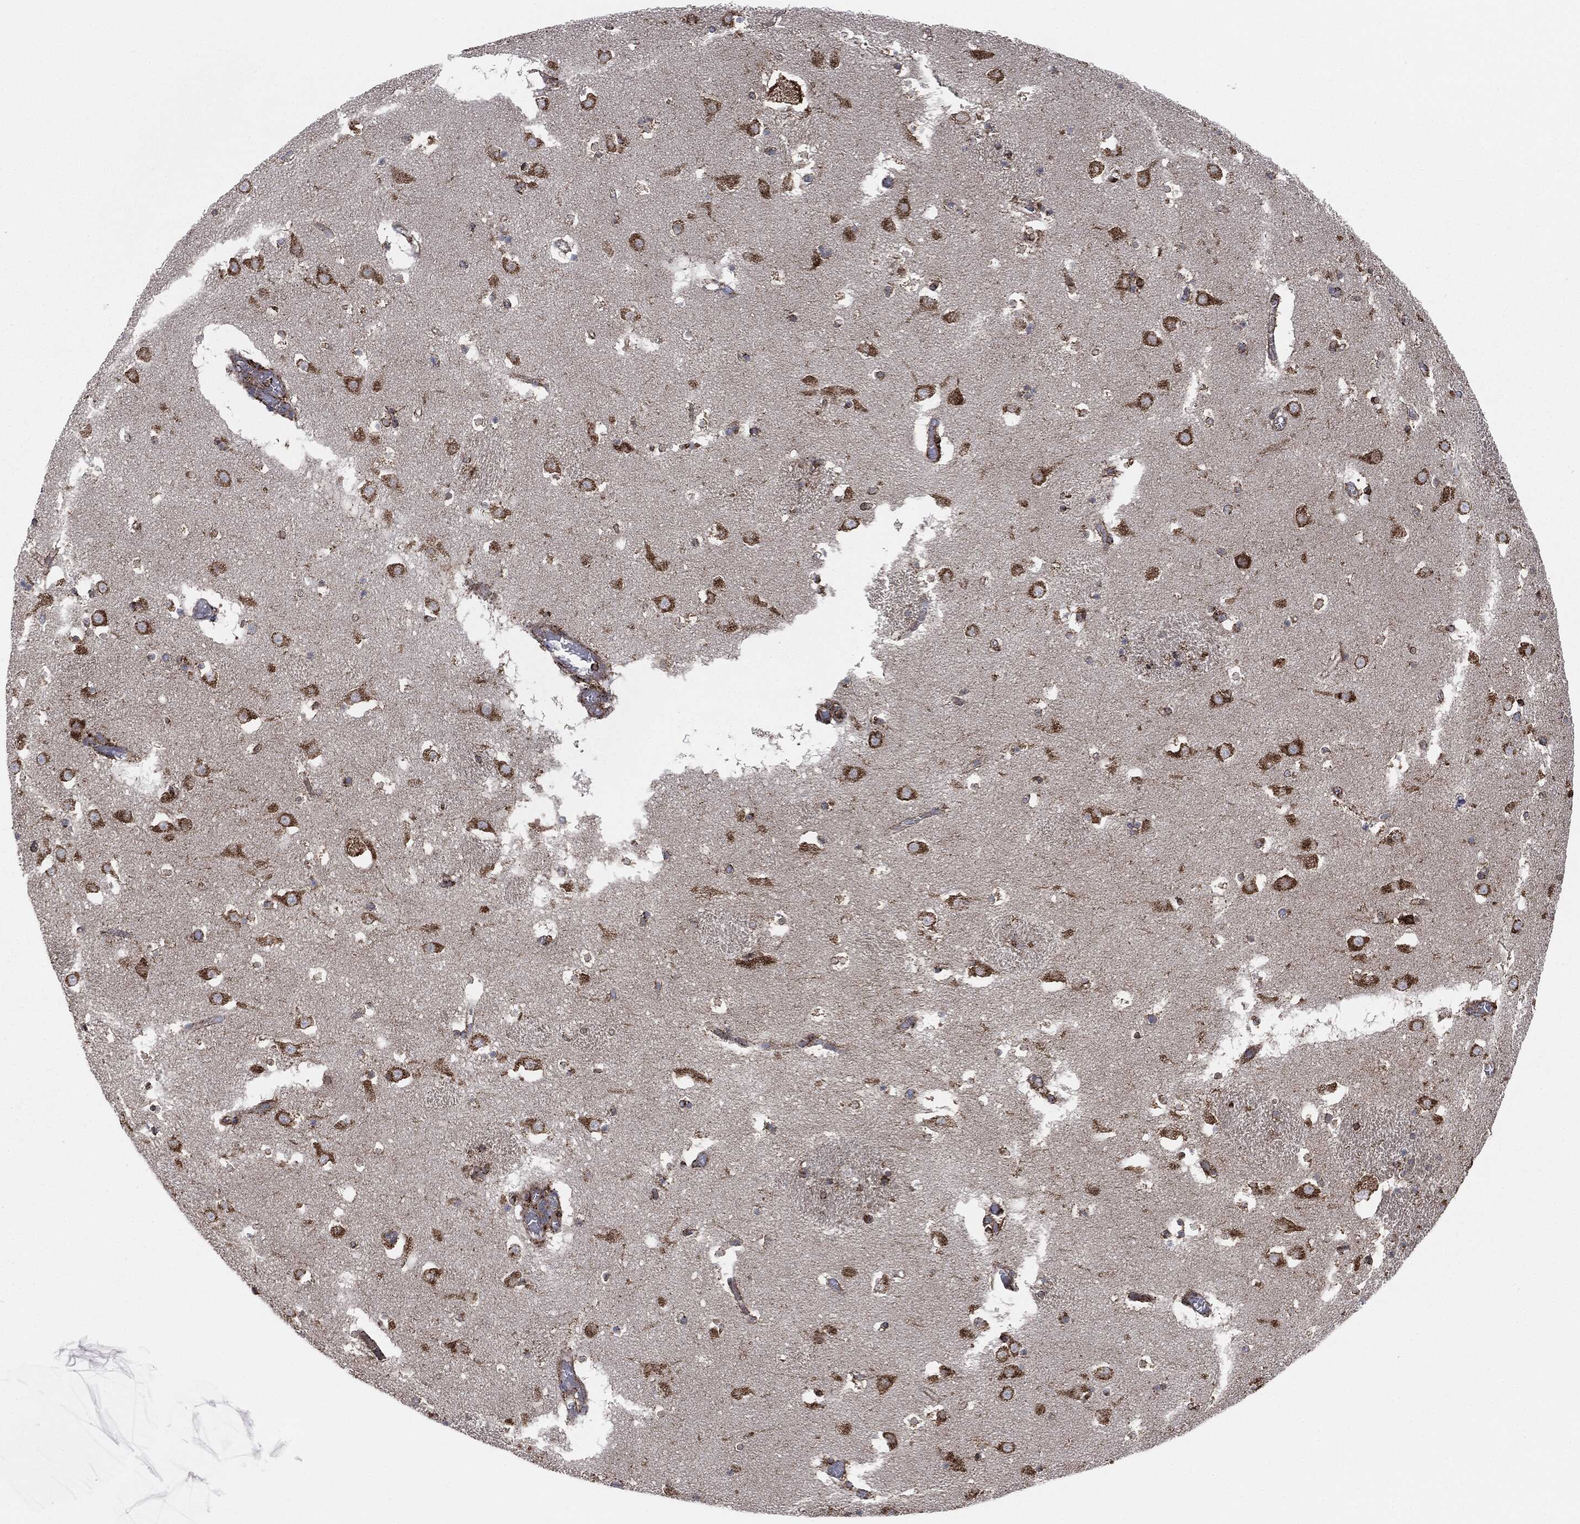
{"staining": {"intensity": "strong", "quantity": "<25%", "location": "cytoplasmic/membranous"}, "tissue": "caudate", "cell_type": "Glial cells", "image_type": "normal", "snomed": [{"axis": "morphology", "description": "Normal tissue, NOS"}, {"axis": "topography", "description": "Lateral ventricle wall"}], "caption": "Protein expression analysis of unremarkable caudate shows strong cytoplasmic/membranous staining in about <25% of glial cells.", "gene": "CALR", "patient": {"sex": "female", "age": 42}}